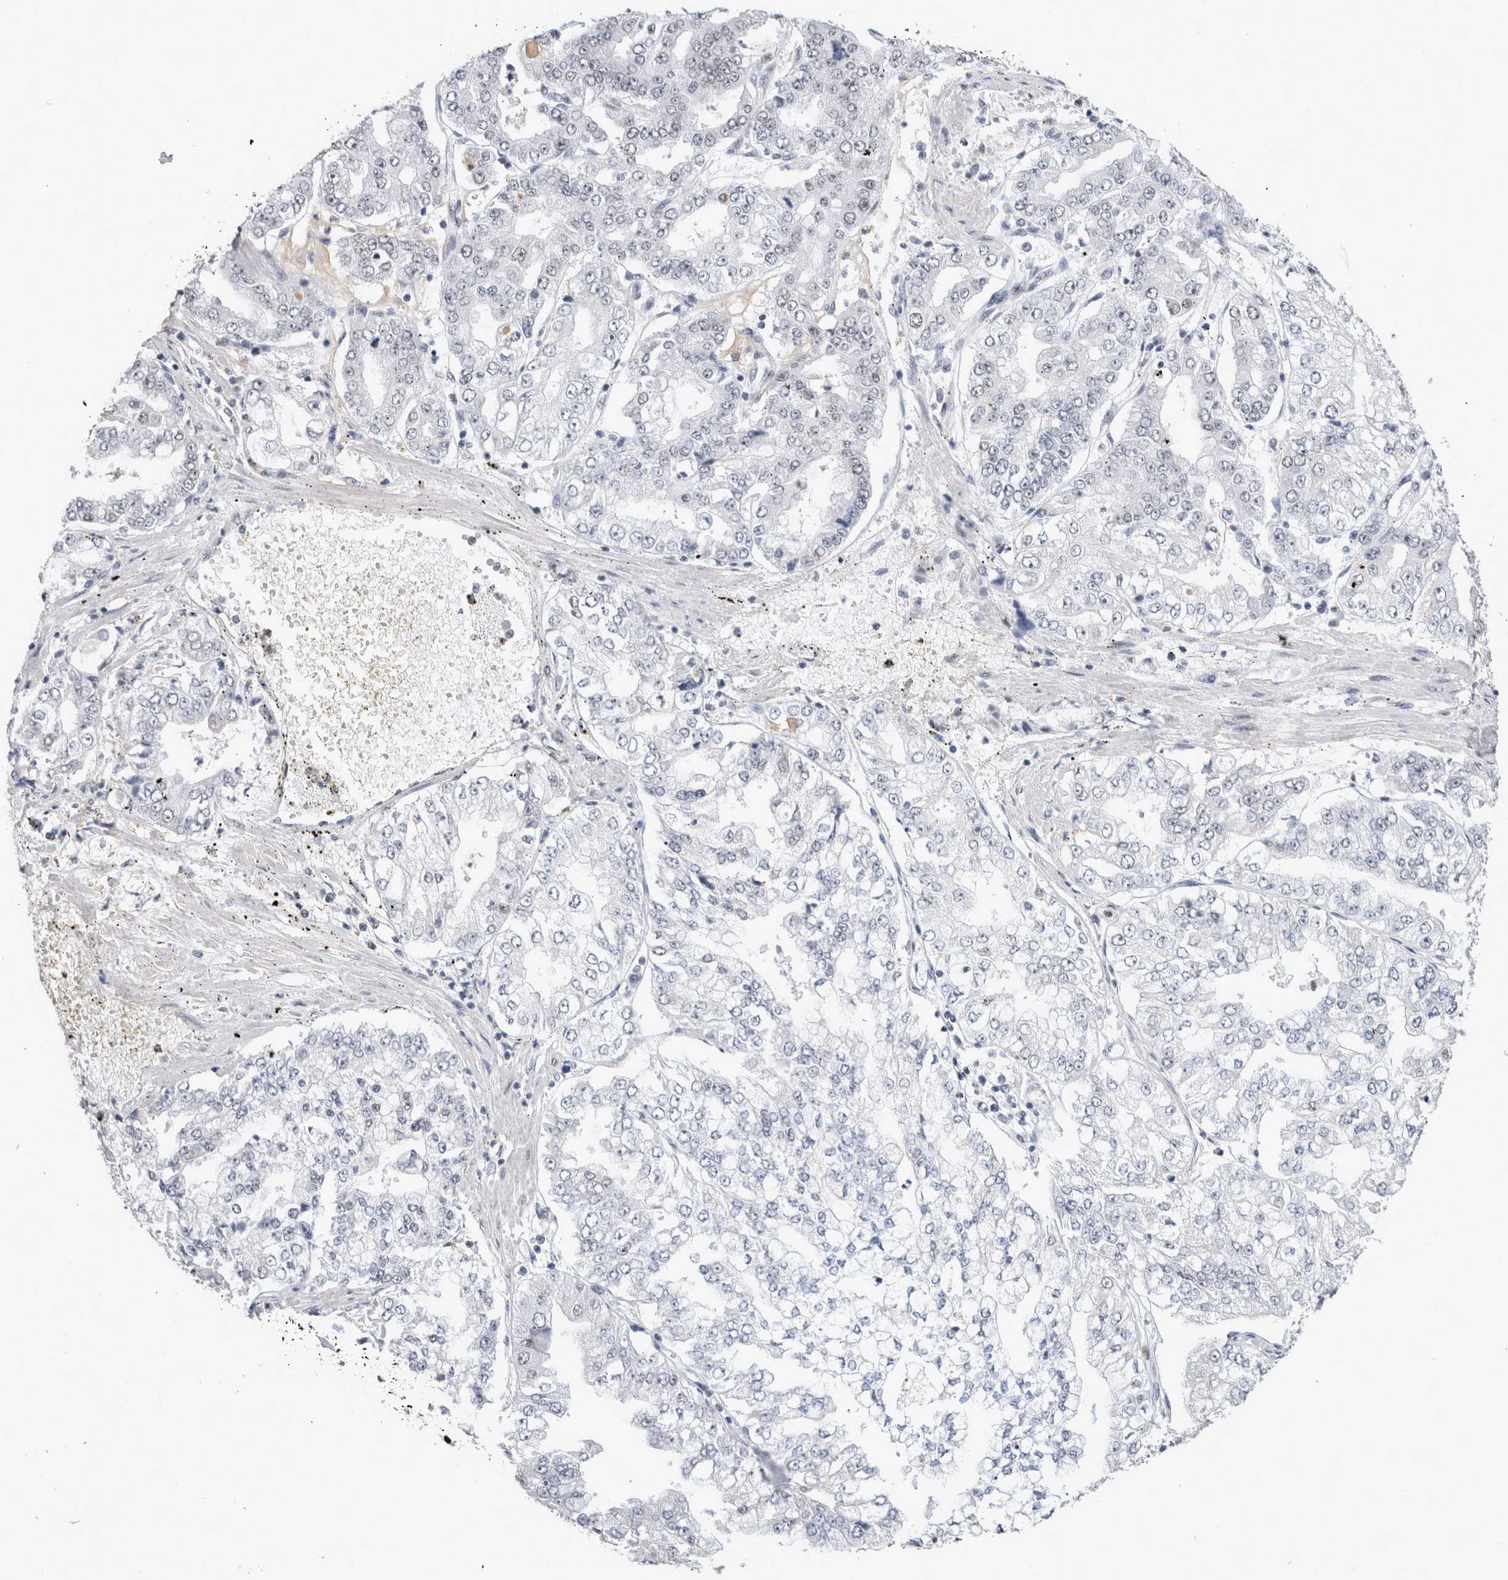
{"staining": {"intensity": "negative", "quantity": "none", "location": "none"}, "tissue": "stomach cancer", "cell_type": "Tumor cells", "image_type": "cancer", "snomed": [{"axis": "morphology", "description": "Adenocarcinoma, NOS"}, {"axis": "topography", "description": "Stomach"}], "caption": "A high-resolution micrograph shows IHC staining of stomach cancer, which demonstrates no significant positivity in tumor cells.", "gene": "RBM6", "patient": {"sex": "male", "age": 76}}